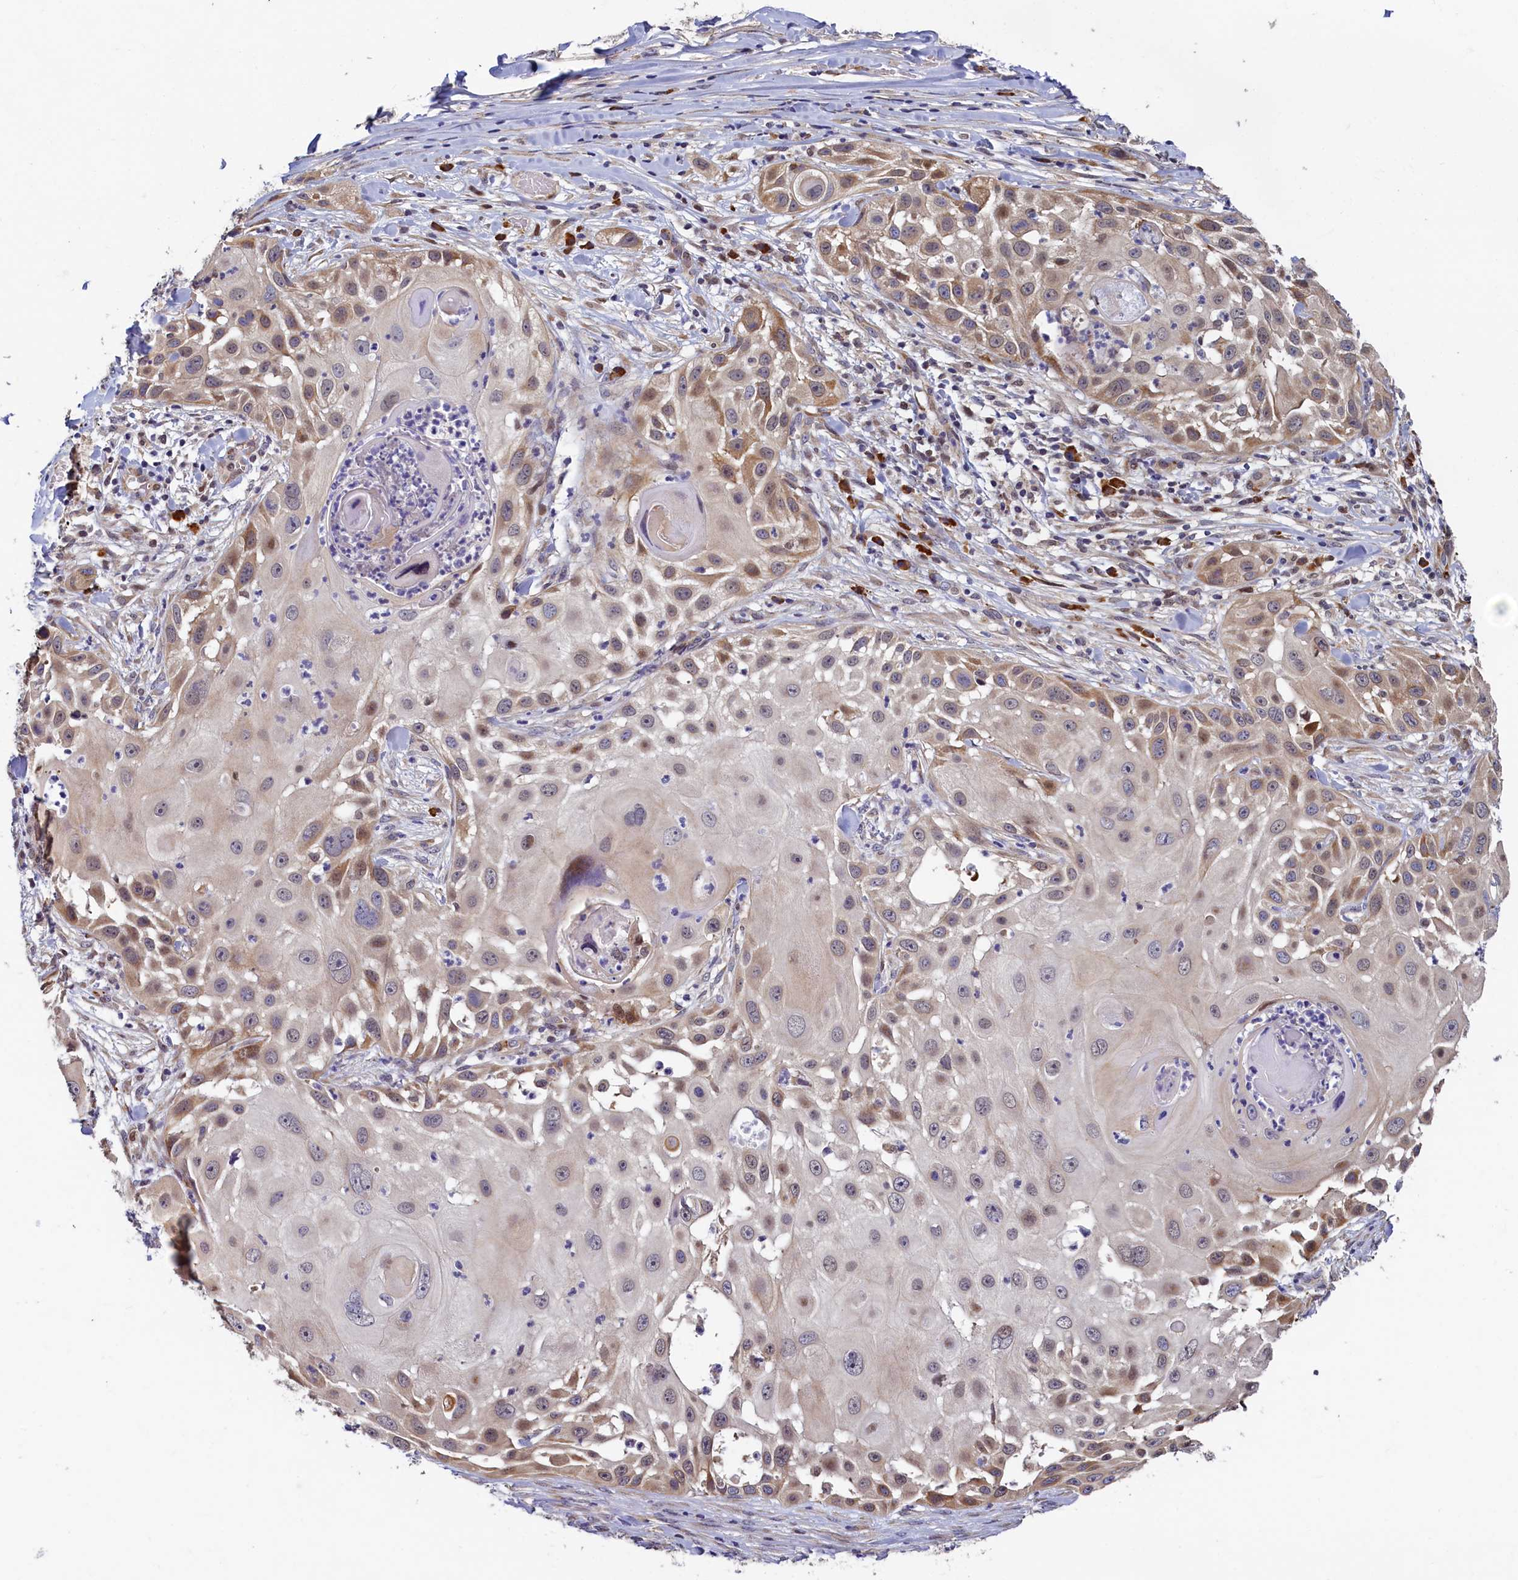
{"staining": {"intensity": "moderate", "quantity": "<25%", "location": "cytoplasmic/membranous"}, "tissue": "skin cancer", "cell_type": "Tumor cells", "image_type": "cancer", "snomed": [{"axis": "morphology", "description": "Squamous cell carcinoma, NOS"}, {"axis": "topography", "description": "Skin"}], "caption": "Immunohistochemistry (IHC) histopathology image of neoplastic tissue: human skin cancer stained using immunohistochemistry exhibits low levels of moderate protein expression localized specifically in the cytoplasmic/membranous of tumor cells, appearing as a cytoplasmic/membranous brown color.", "gene": "SLC16A14", "patient": {"sex": "female", "age": 44}}